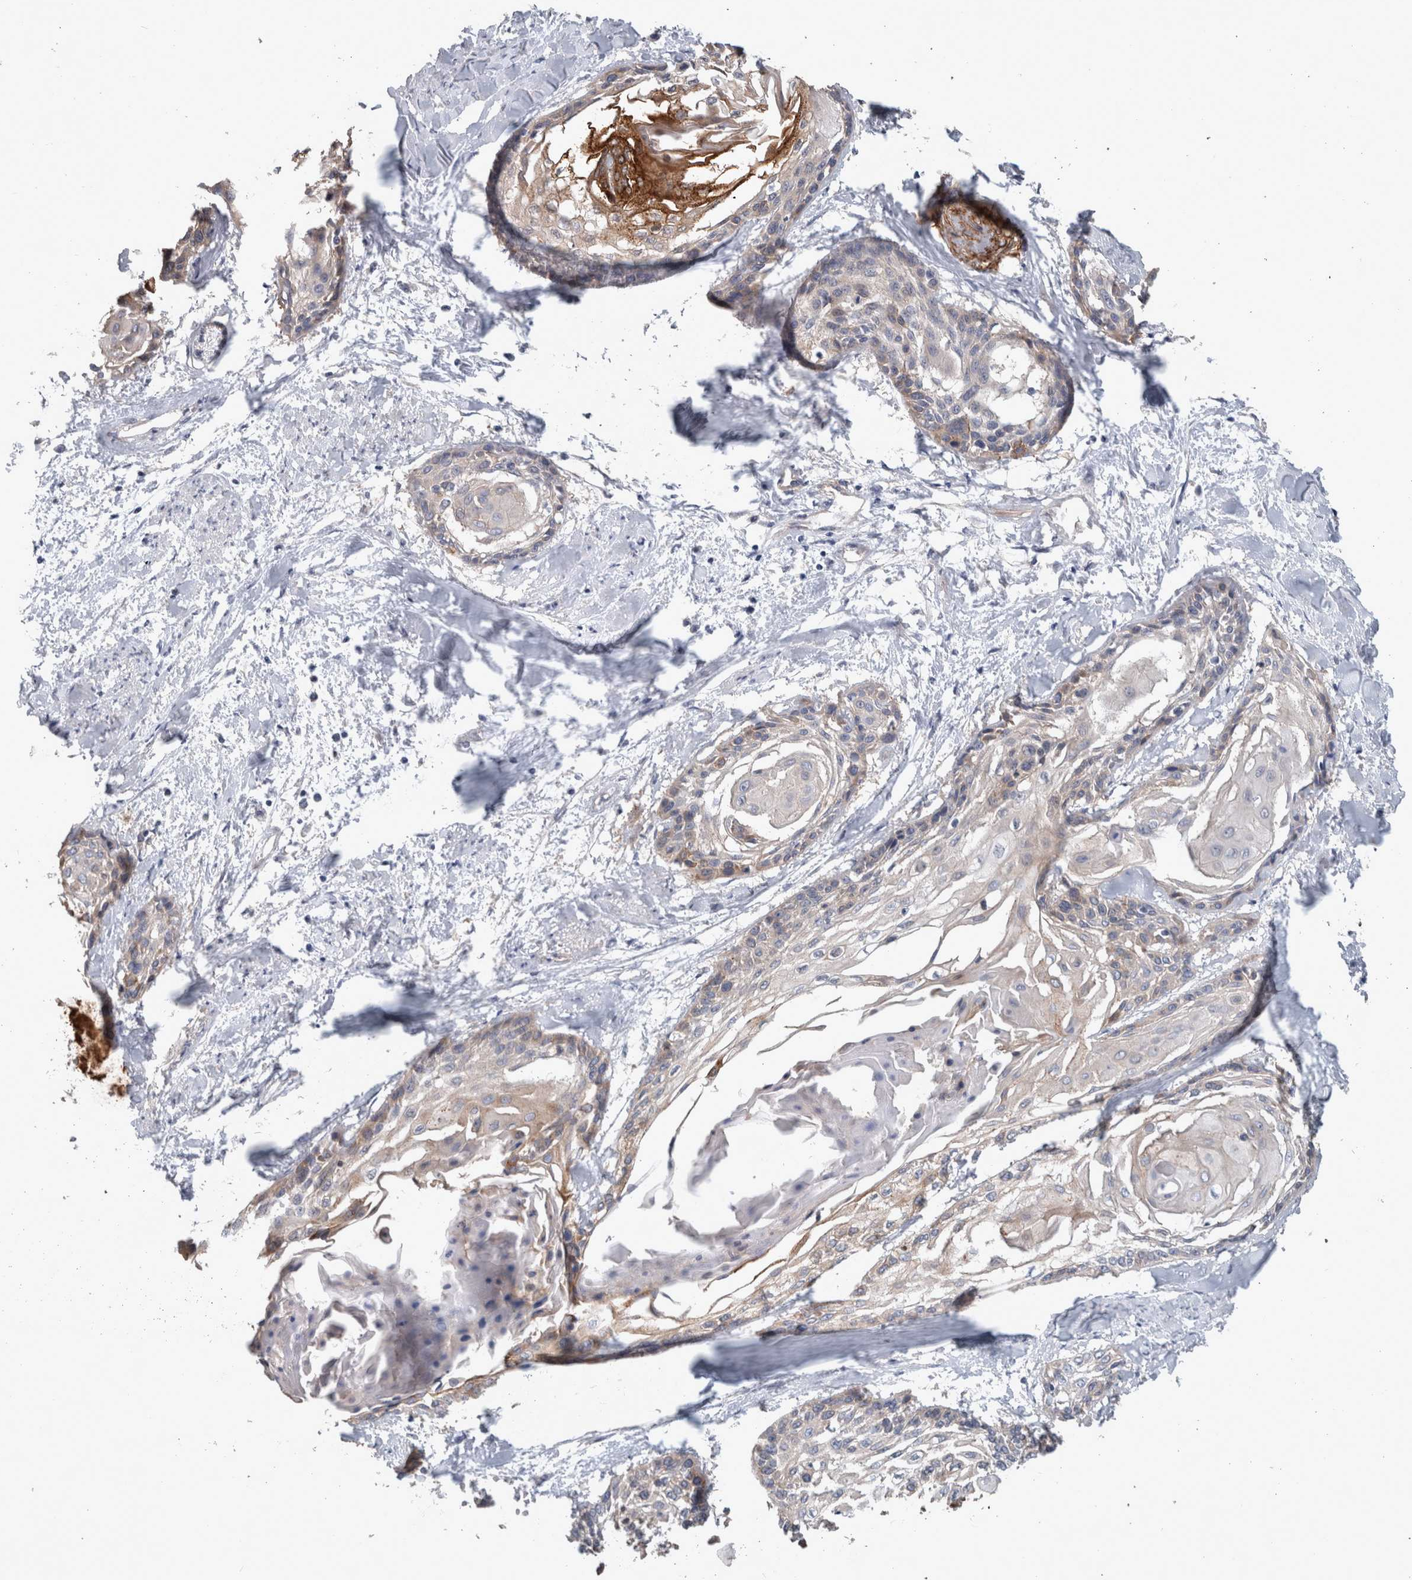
{"staining": {"intensity": "moderate", "quantity": "25%-75%", "location": "cytoplasmic/membranous"}, "tissue": "cervical cancer", "cell_type": "Tumor cells", "image_type": "cancer", "snomed": [{"axis": "morphology", "description": "Squamous cell carcinoma, NOS"}, {"axis": "topography", "description": "Cervix"}], "caption": "Protein staining demonstrates moderate cytoplasmic/membranous expression in about 25%-75% of tumor cells in cervical cancer (squamous cell carcinoma). Ihc stains the protein in brown and the nuclei are stained blue.", "gene": "BCAM", "patient": {"sex": "female", "age": 57}}